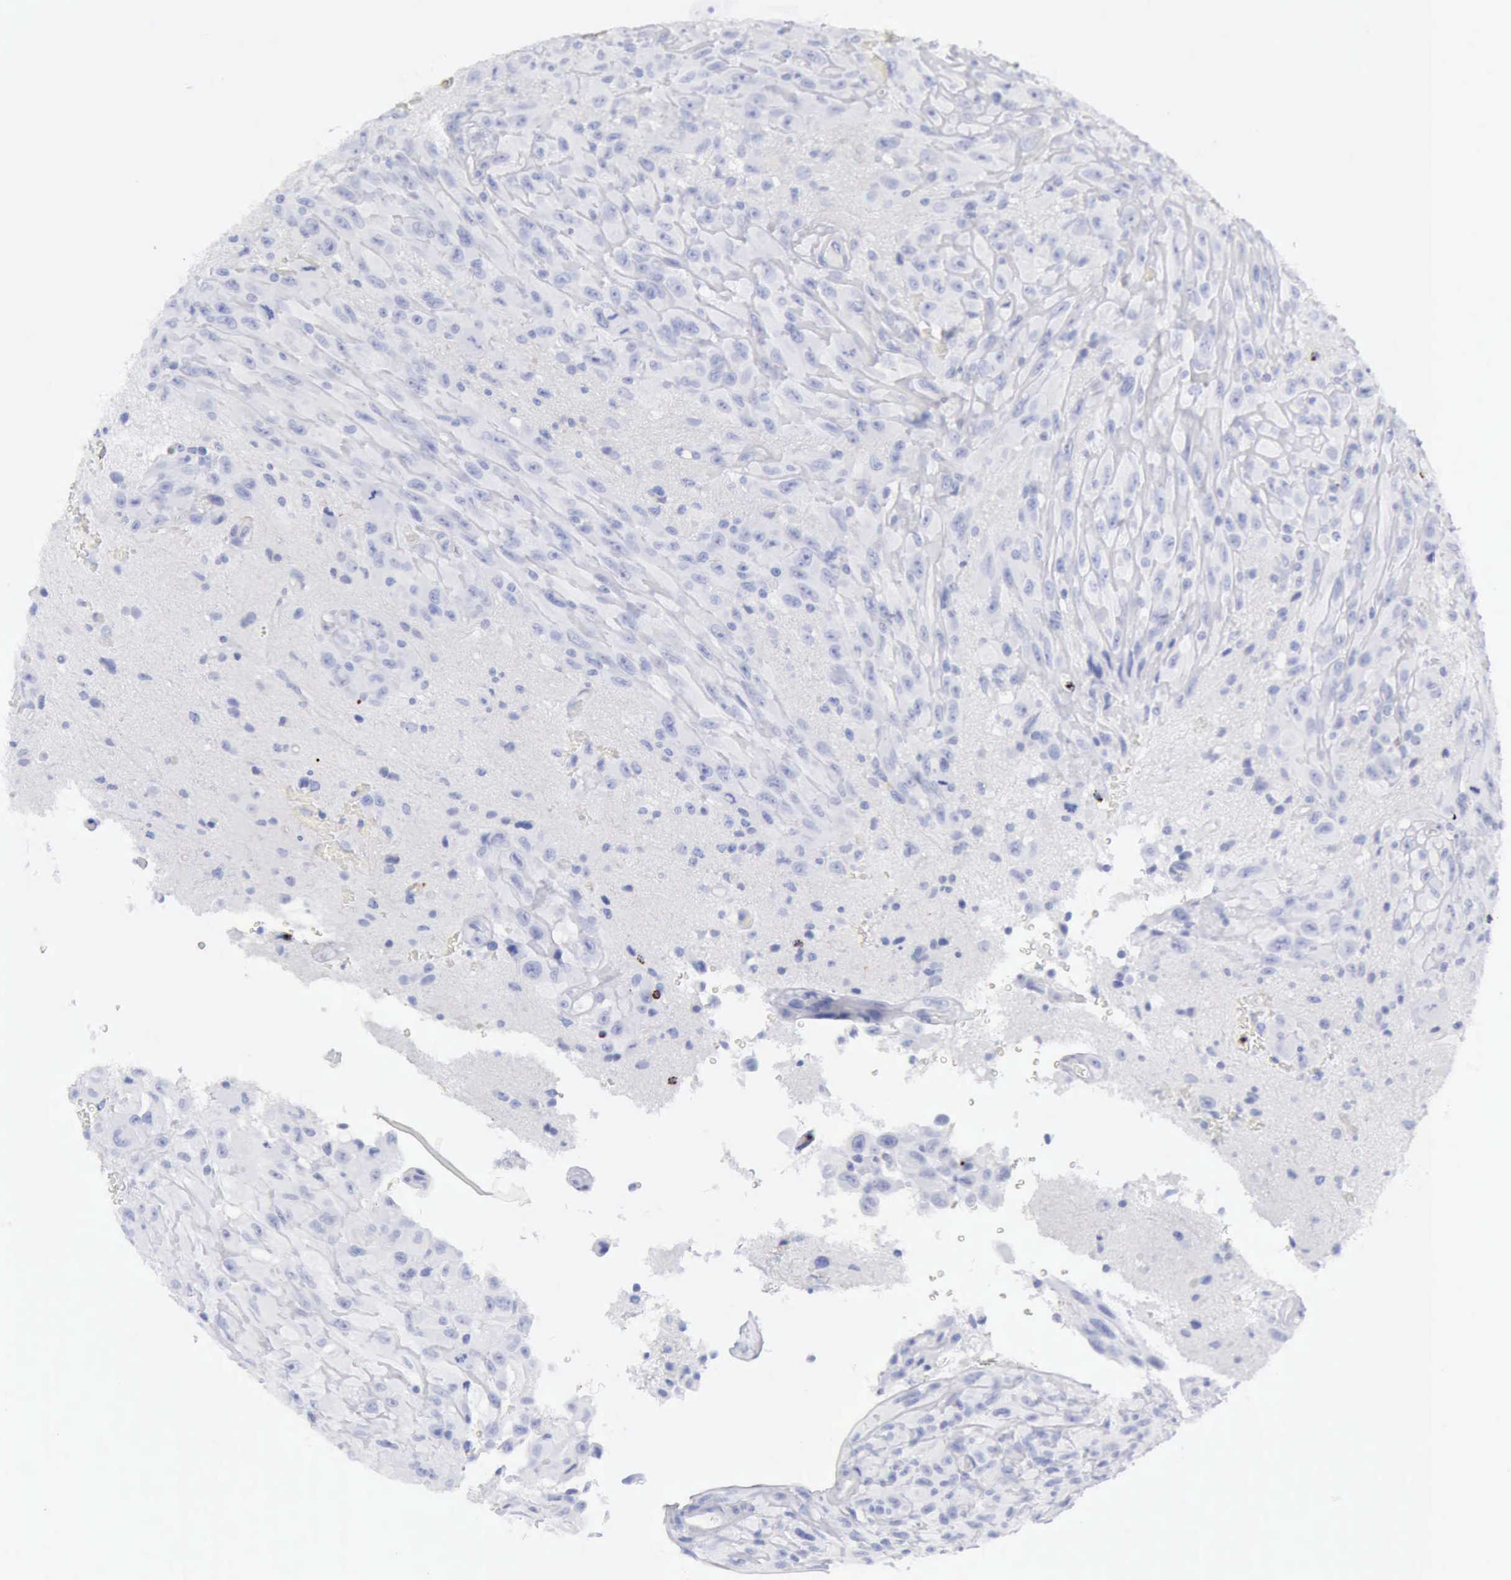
{"staining": {"intensity": "negative", "quantity": "none", "location": "none"}, "tissue": "glioma", "cell_type": "Tumor cells", "image_type": "cancer", "snomed": [{"axis": "morphology", "description": "Glioma, malignant, High grade"}, {"axis": "topography", "description": "Brain"}], "caption": "Protein analysis of glioma reveals no significant positivity in tumor cells.", "gene": "GZMB", "patient": {"sex": "male", "age": 48}}